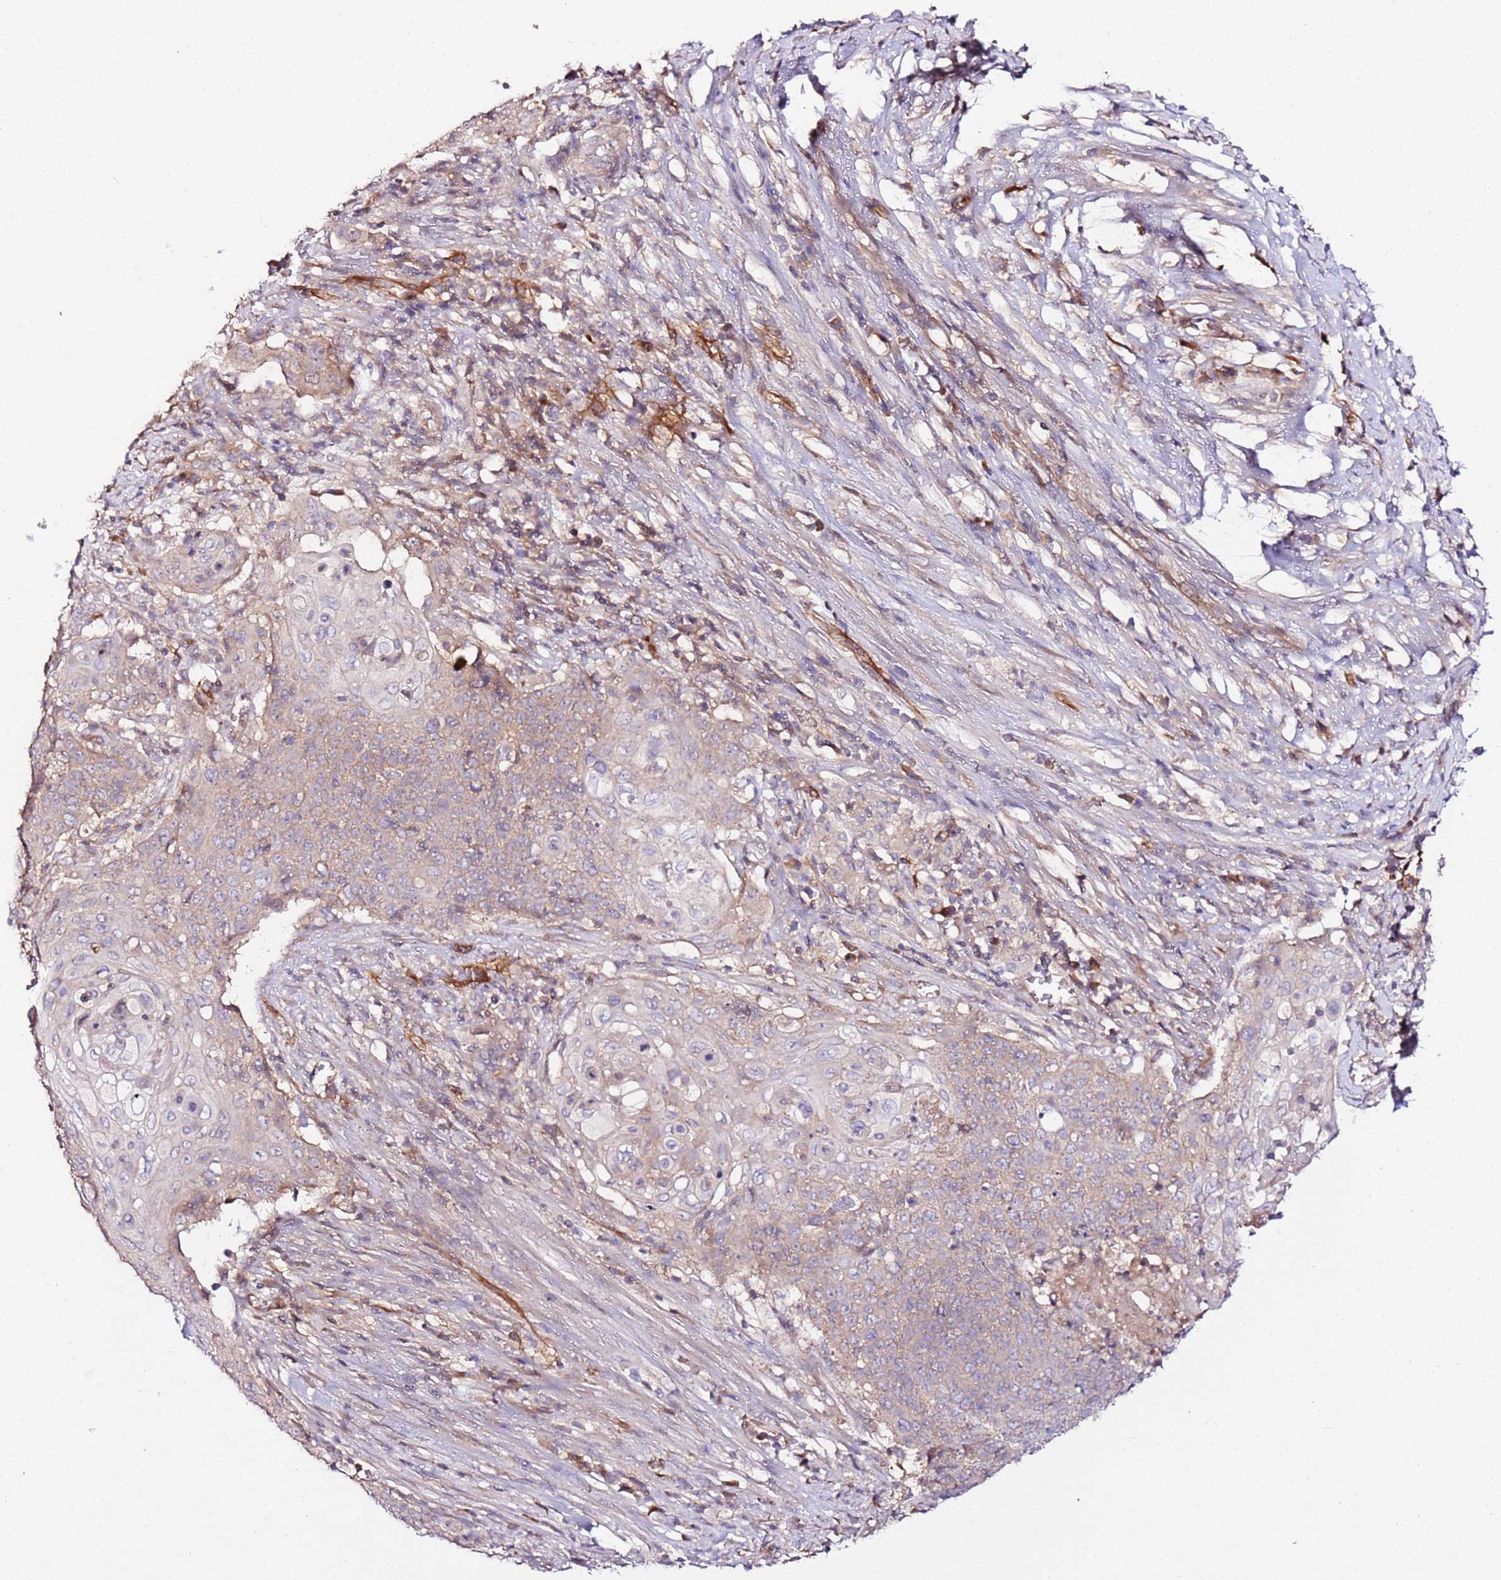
{"staining": {"intensity": "weak", "quantity": "25%-75%", "location": "cytoplasmic/membranous"}, "tissue": "cervical cancer", "cell_type": "Tumor cells", "image_type": "cancer", "snomed": [{"axis": "morphology", "description": "Squamous cell carcinoma, NOS"}, {"axis": "topography", "description": "Cervix"}], "caption": "DAB immunohistochemical staining of human cervical cancer shows weak cytoplasmic/membranous protein staining in approximately 25%-75% of tumor cells. Using DAB (3,3'-diaminobenzidine) (brown) and hematoxylin (blue) stains, captured at high magnification using brightfield microscopy.", "gene": "FLVCR1", "patient": {"sex": "female", "age": 39}}